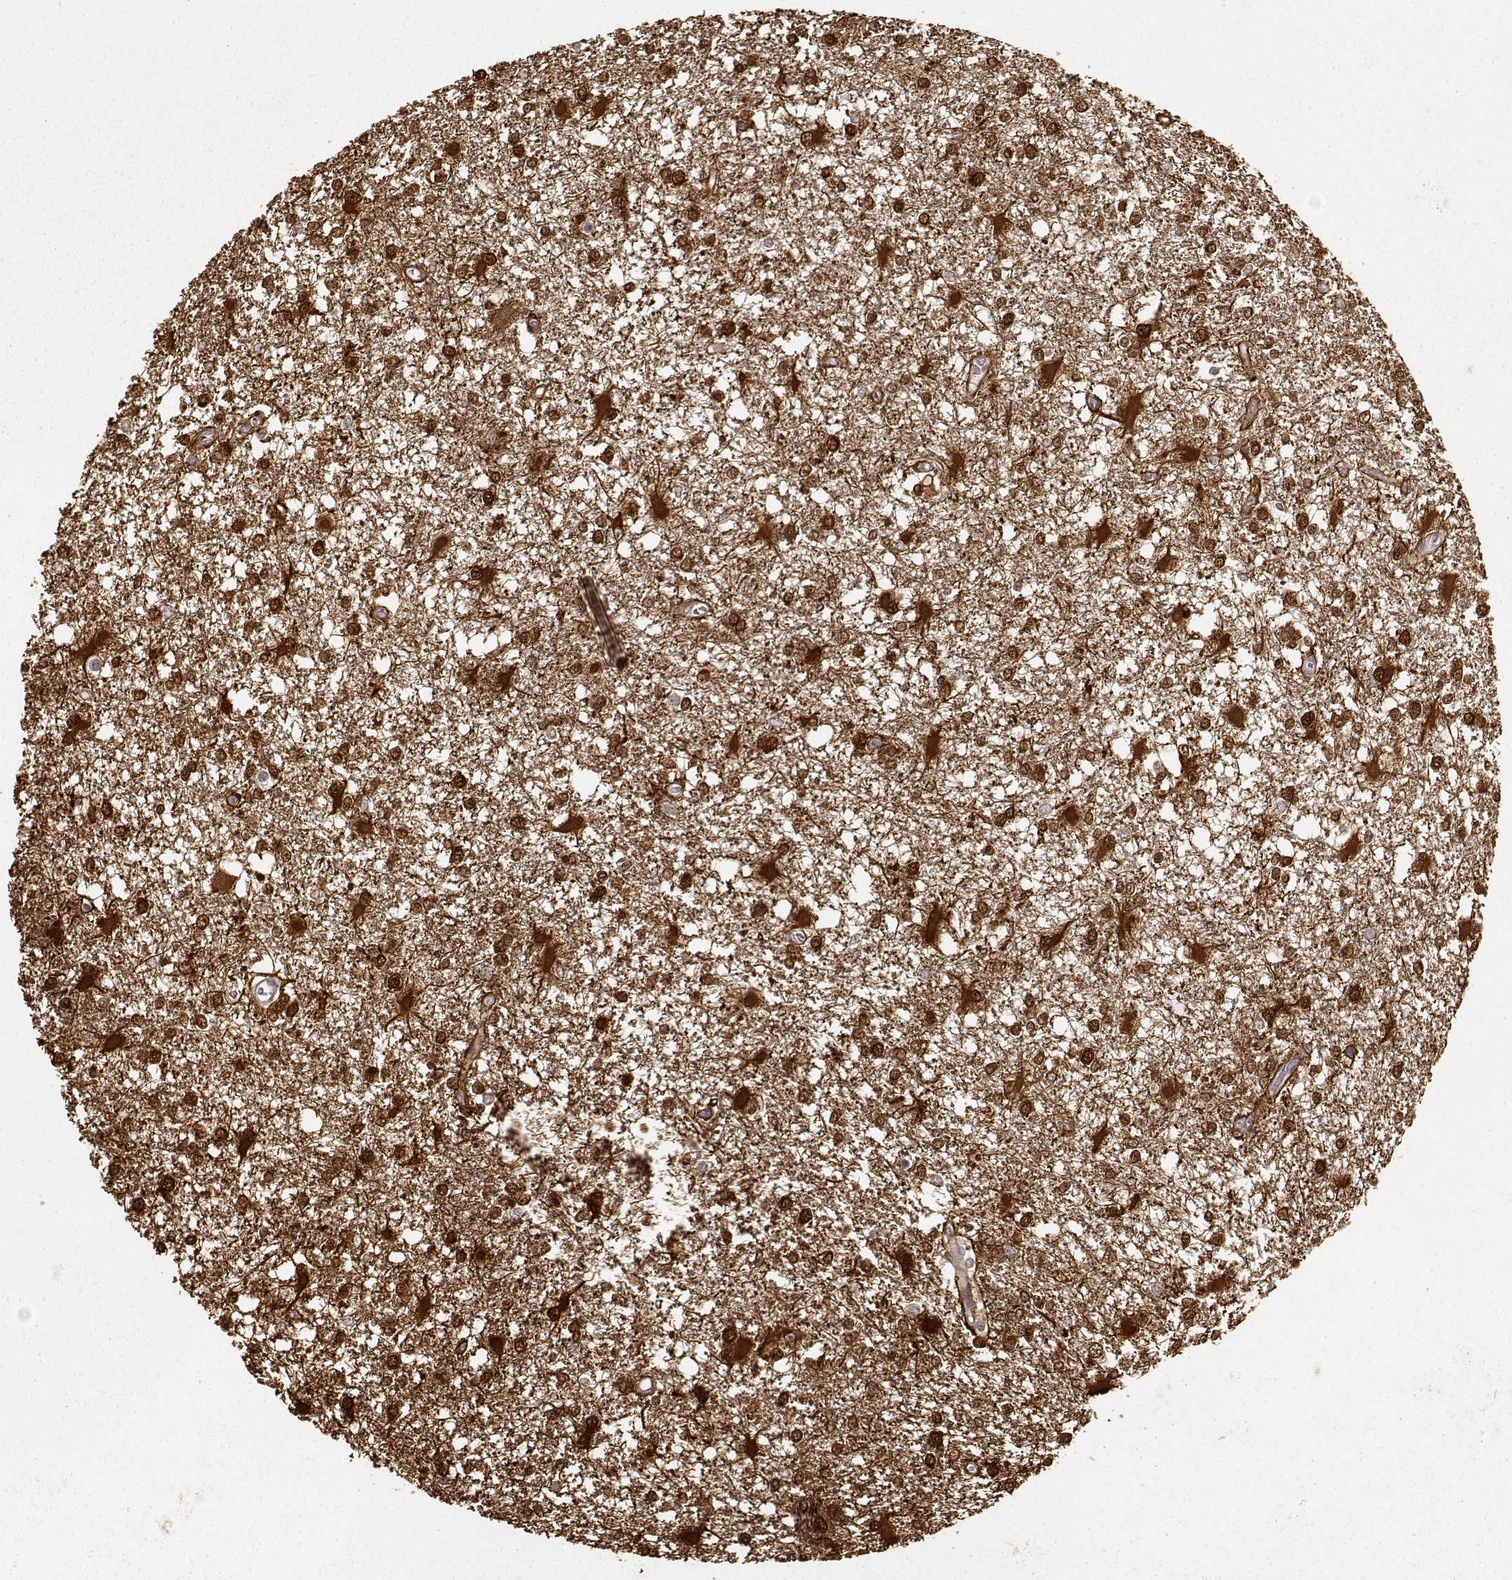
{"staining": {"intensity": "strong", "quantity": ">75%", "location": "cytoplasmic/membranous,nuclear"}, "tissue": "glioma", "cell_type": "Tumor cells", "image_type": "cancer", "snomed": [{"axis": "morphology", "description": "Glioma, malignant, High grade"}, {"axis": "topography", "description": "Cerebral cortex"}], "caption": "This is an image of immunohistochemistry staining of malignant glioma (high-grade), which shows strong positivity in the cytoplasmic/membranous and nuclear of tumor cells.", "gene": "S100B", "patient": {"sex": "male", "age": 79}}